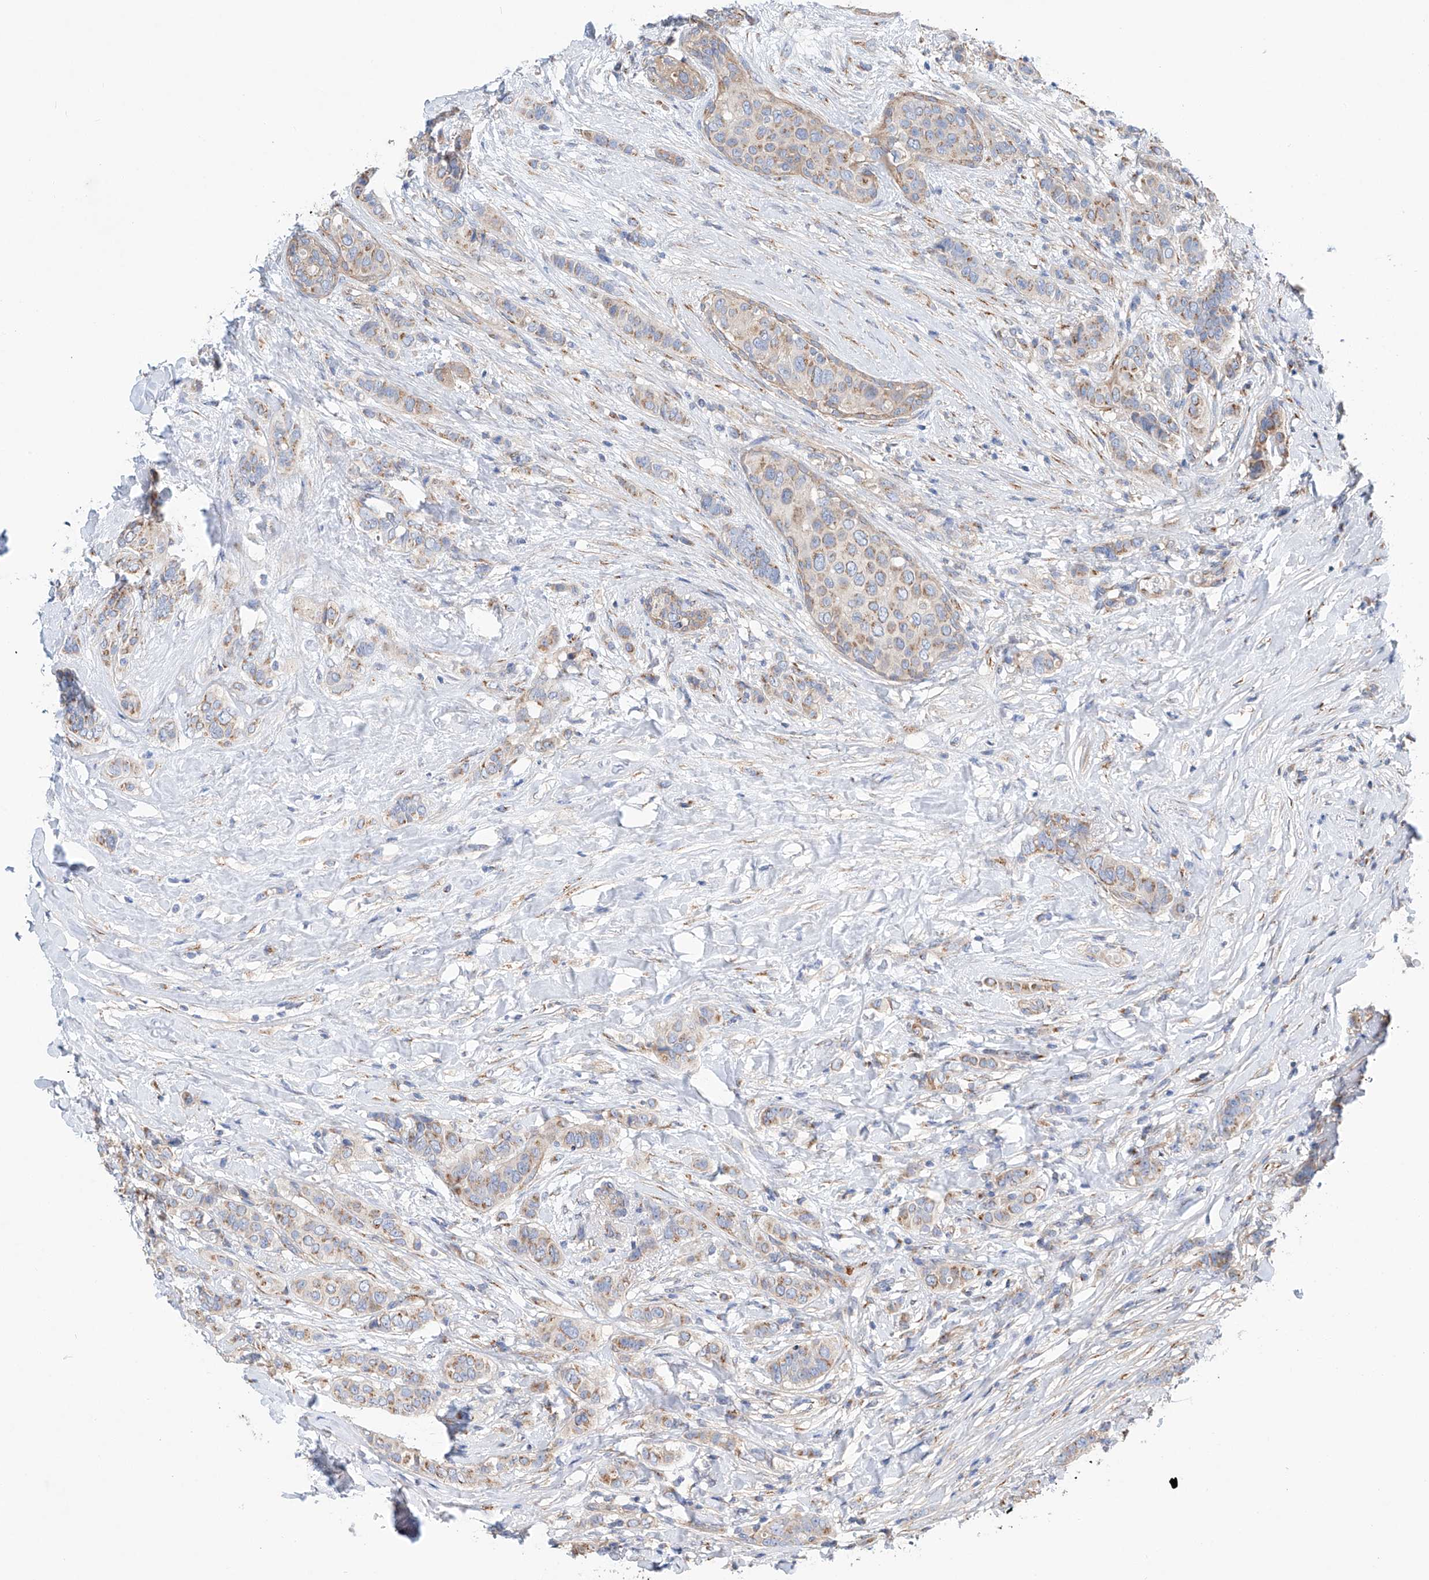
{"staining": {"intensity": "weak", "quantity": ">75%", "location": "cytoplasmic/membranous"}, "tissue": "breast cancer", "cell_type": "Tumor cells", "image_type": "cancer", "snomed": [{"axis": "morphology", "description": "Lobular carcinoma"}, {"axis": "topography", "description": "Breast"}], "caption": "Protein analysis of breast lobular carcinoma tissue exhibits weak cytoplasmic/membranous staining in approximately >75% of tumor cells.", "gene": "SLC22A7", "patient": {"sex": "female", "age": 51}}